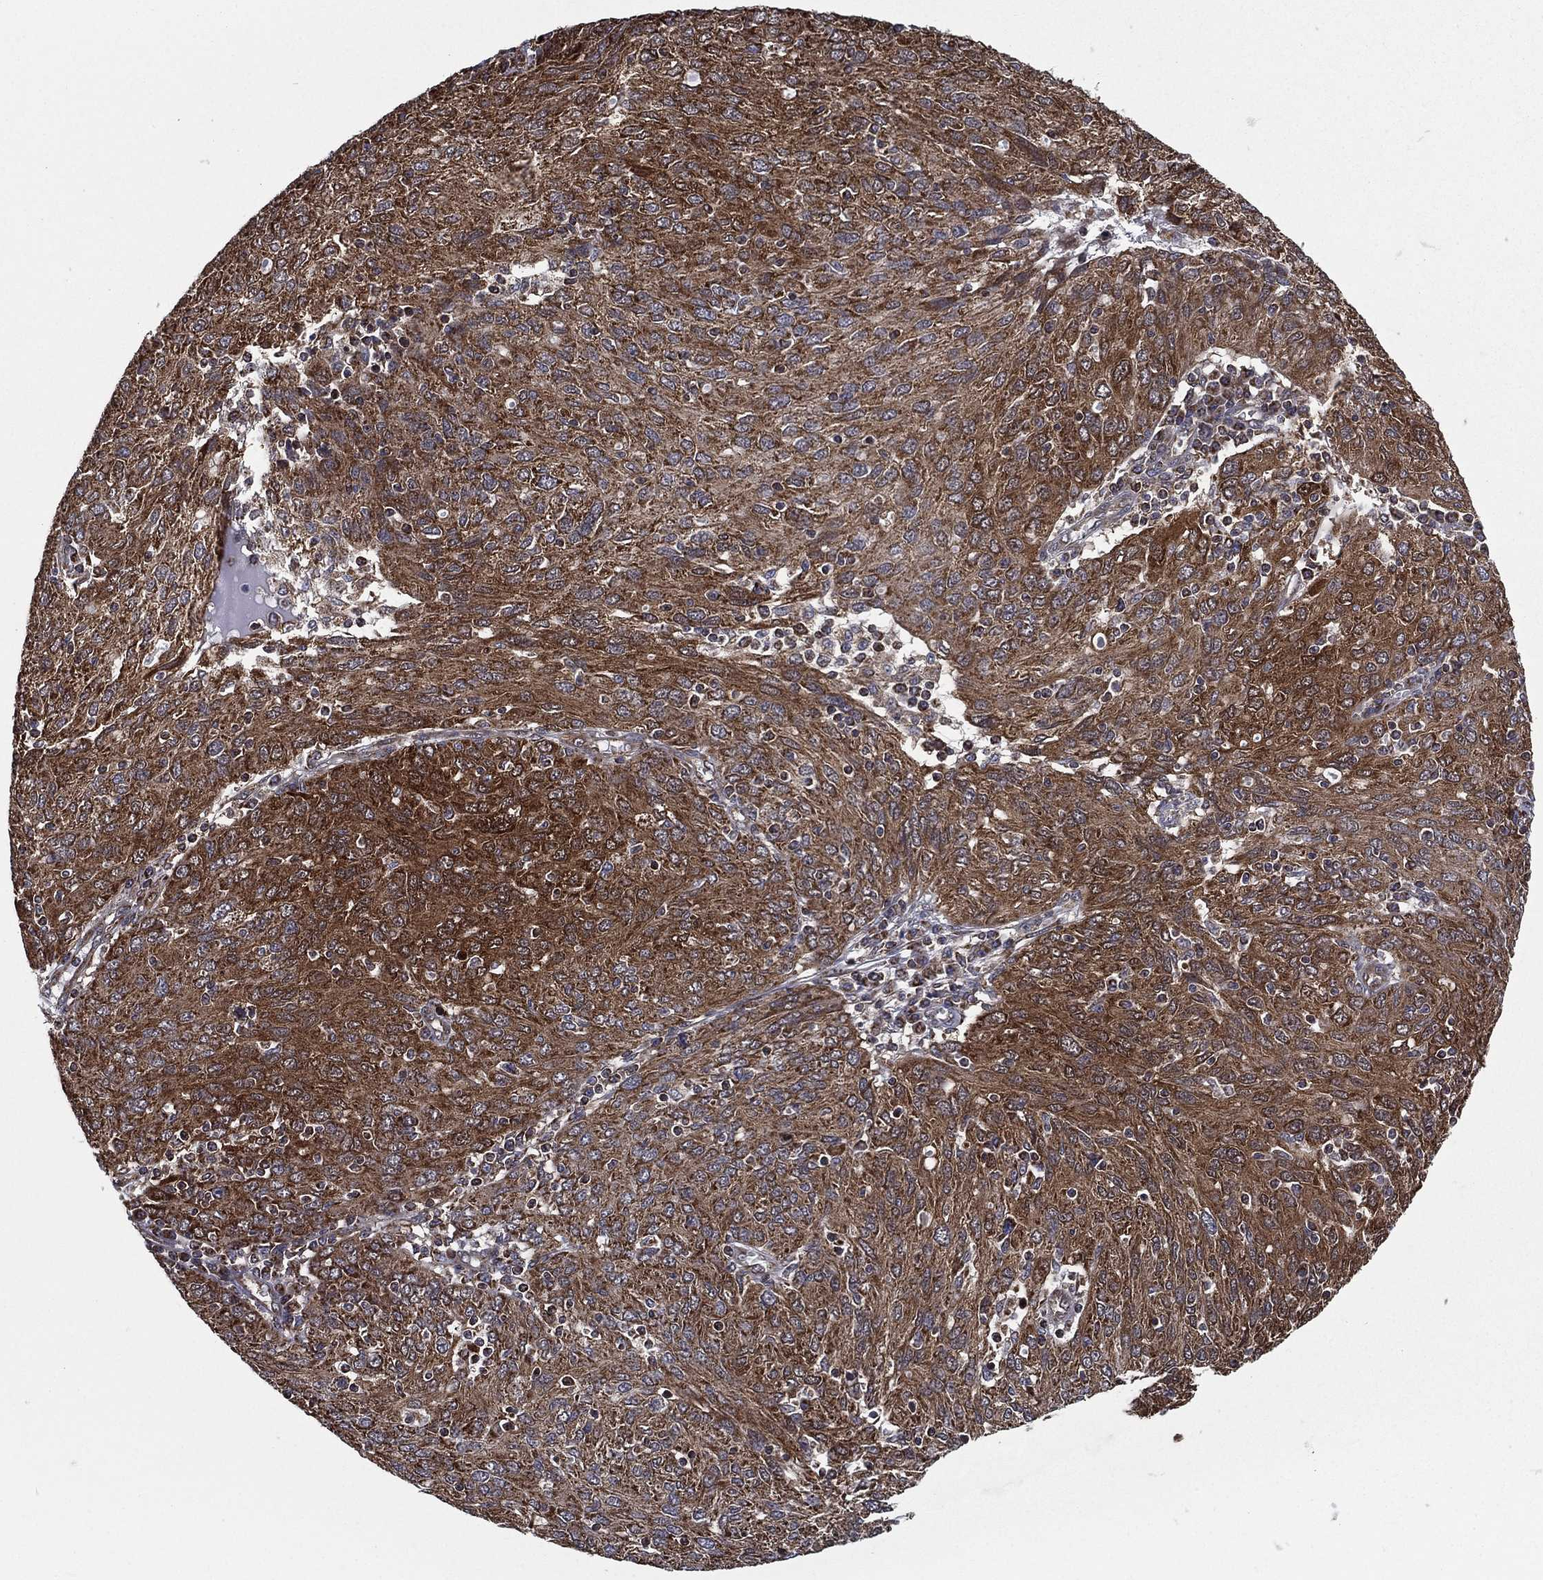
{"staining": {"intensity": "strong", "quantity": ">75%", "location": "cytoplasmic/membranous"}, "tissue": "ovarian cancer", "cell_type": "Tumor cells", "image_type": "cancer", "snomed": [{"axis": "morphology", "description": "Carcinoma, endometroid"}, {"axis": "topography", "description": "Ovary"}], "caption": "Brown immunohistochemical staining in human ovarian endometroid carcinoma displays strong cytoplasmic/membranous positivity in approximately >75% of tumor cells. (Stains: DAB (3,3'-diaminobenzidine) in brown, nuclei in blue, Microscopy: brightfield microscopy at high magnification).", "gene": "RIGI", "patient": {"sex": "female", "age": 50}}